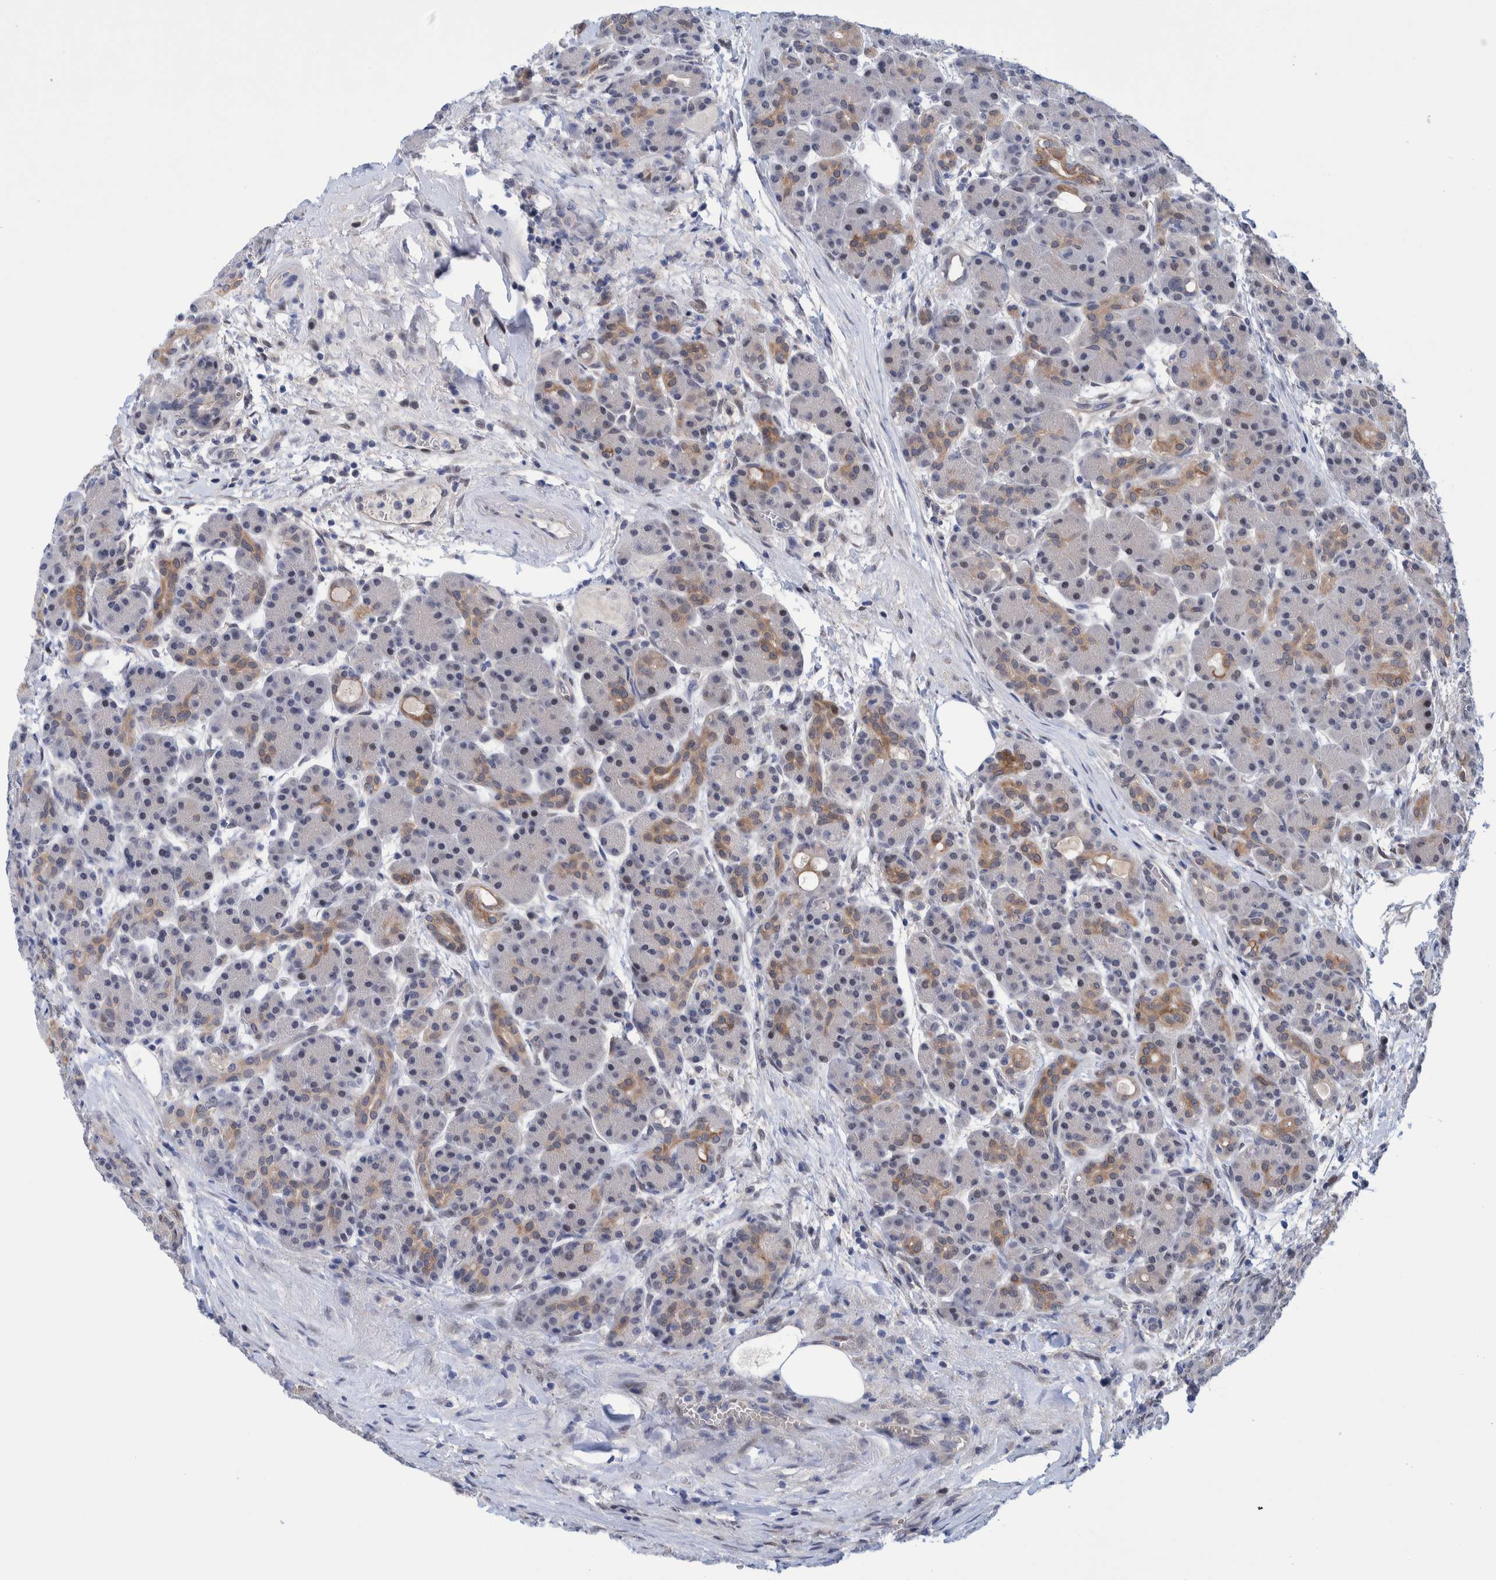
{"staining": {"intensity": "moderate", "quantity": "<25%", "location": "cytoplasmic/membranous"}, "tissue": "pancreas", "cell_type": "Exocrine glandular cells", "image_type": "normal", "snomed": [{"axis": "morphology", "description": "Normal tissue, NOS"}, {"axis": "topography", "description": "Pancreas"}], "caption": "Immunohistochemistry (IHC) histopathology image of normal pancreas stained for a protein (brown), which shows low levels of moderate cytoplasmic/membranous expression in about <25% of exocrine glandular cells.", "gene": "PFAS", "patient": {"sex": "male", "age": 63}}